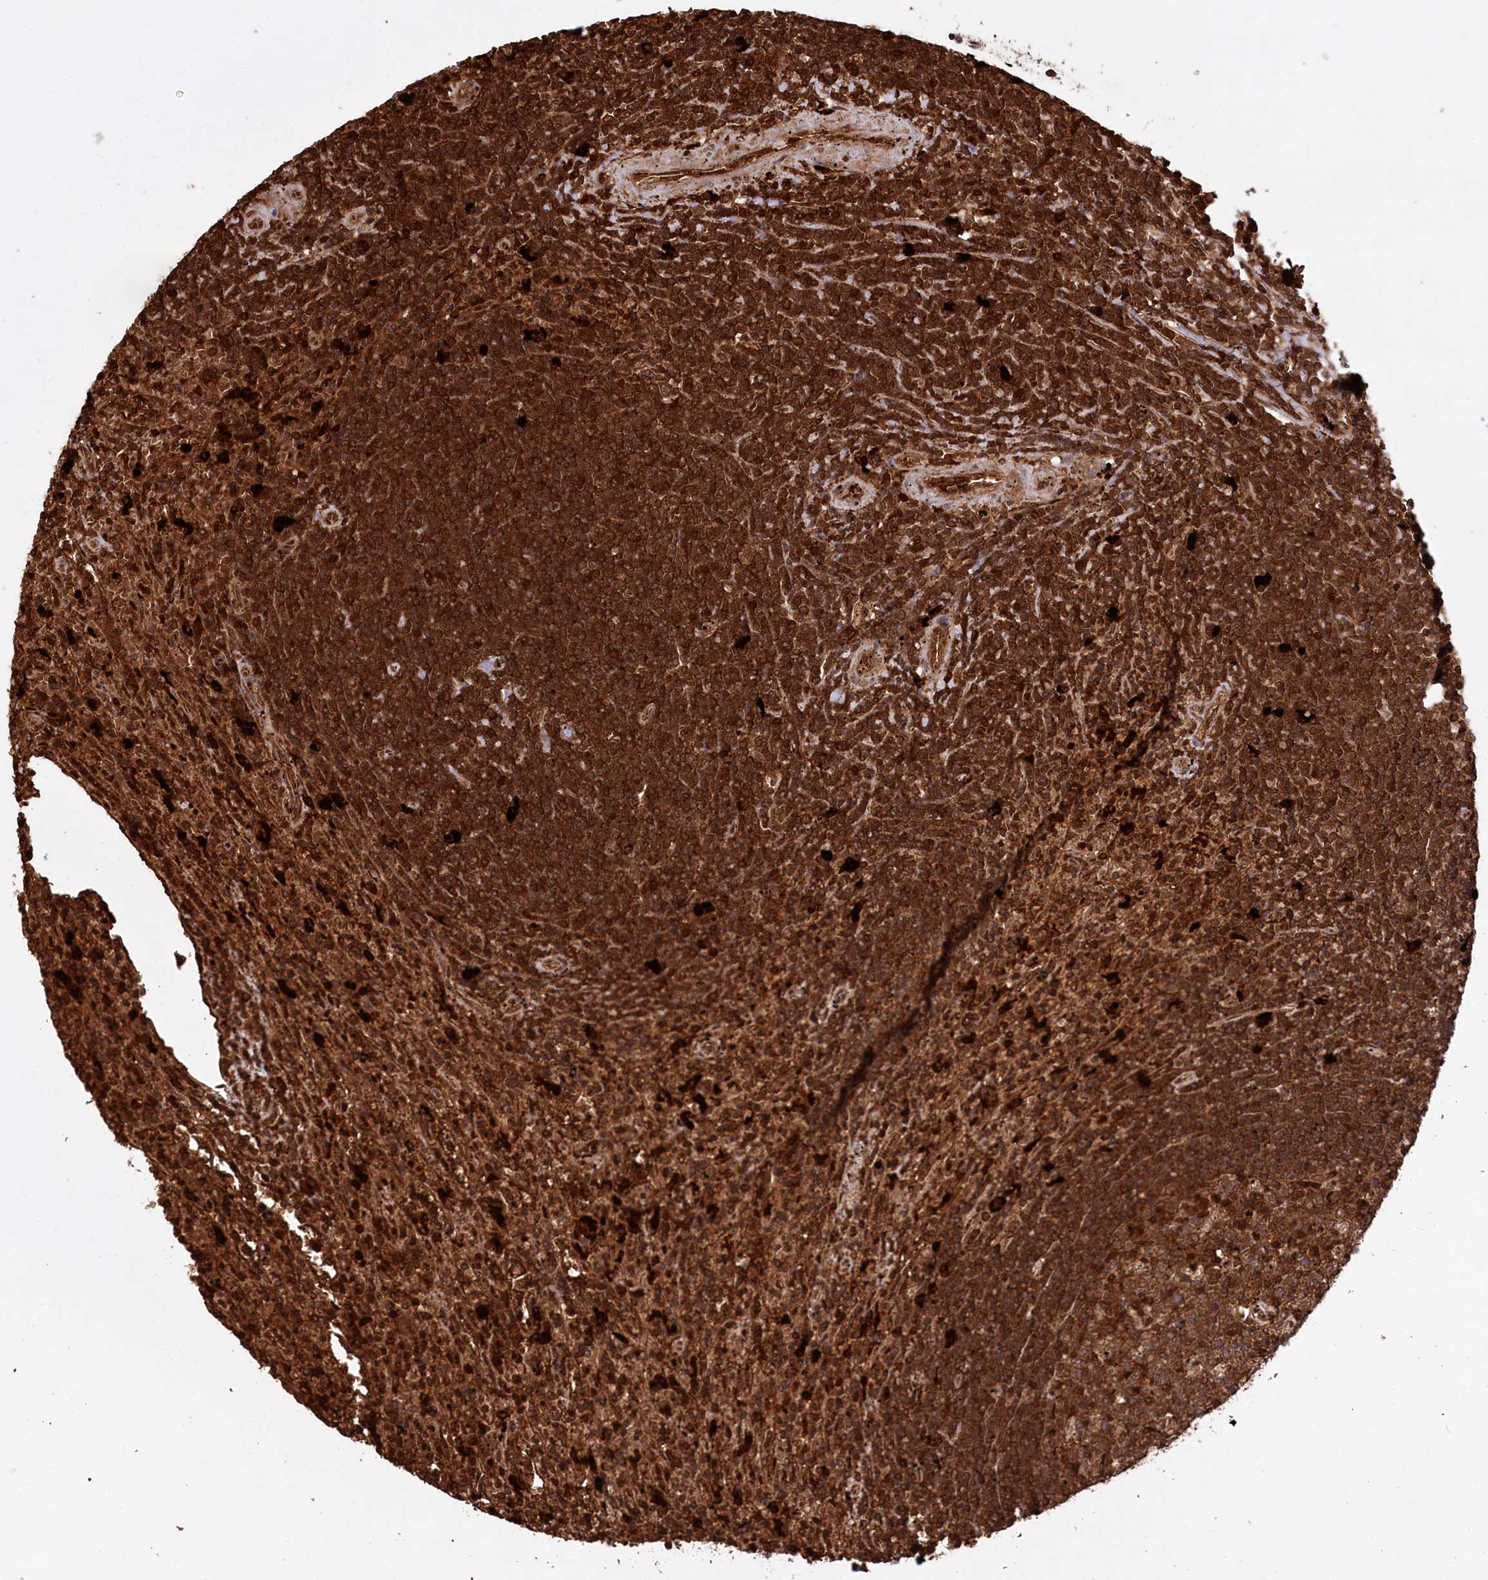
{"staining": {"intensity": "strong", "quantity": ">75%", "location": "cytoplasmic/membranous"}, "tissue": "lymphoma", "cell_type": "Tumor cells", "image_type": "cancer", "snomed": [{"axis": "morphology", "description": "Malignant lymphoma, non-Hodgkin's type, Low grade"}, {"axis": "topography", "description": "Spleen"}], "caption": "About >75% of tumor cells in lymphoma show strong cytoplasmic/membranous protein staining as visualized by brown immunohistochemical staining.", "gene": "LSG1", "patient": {"sex": "male", "age": 76}}